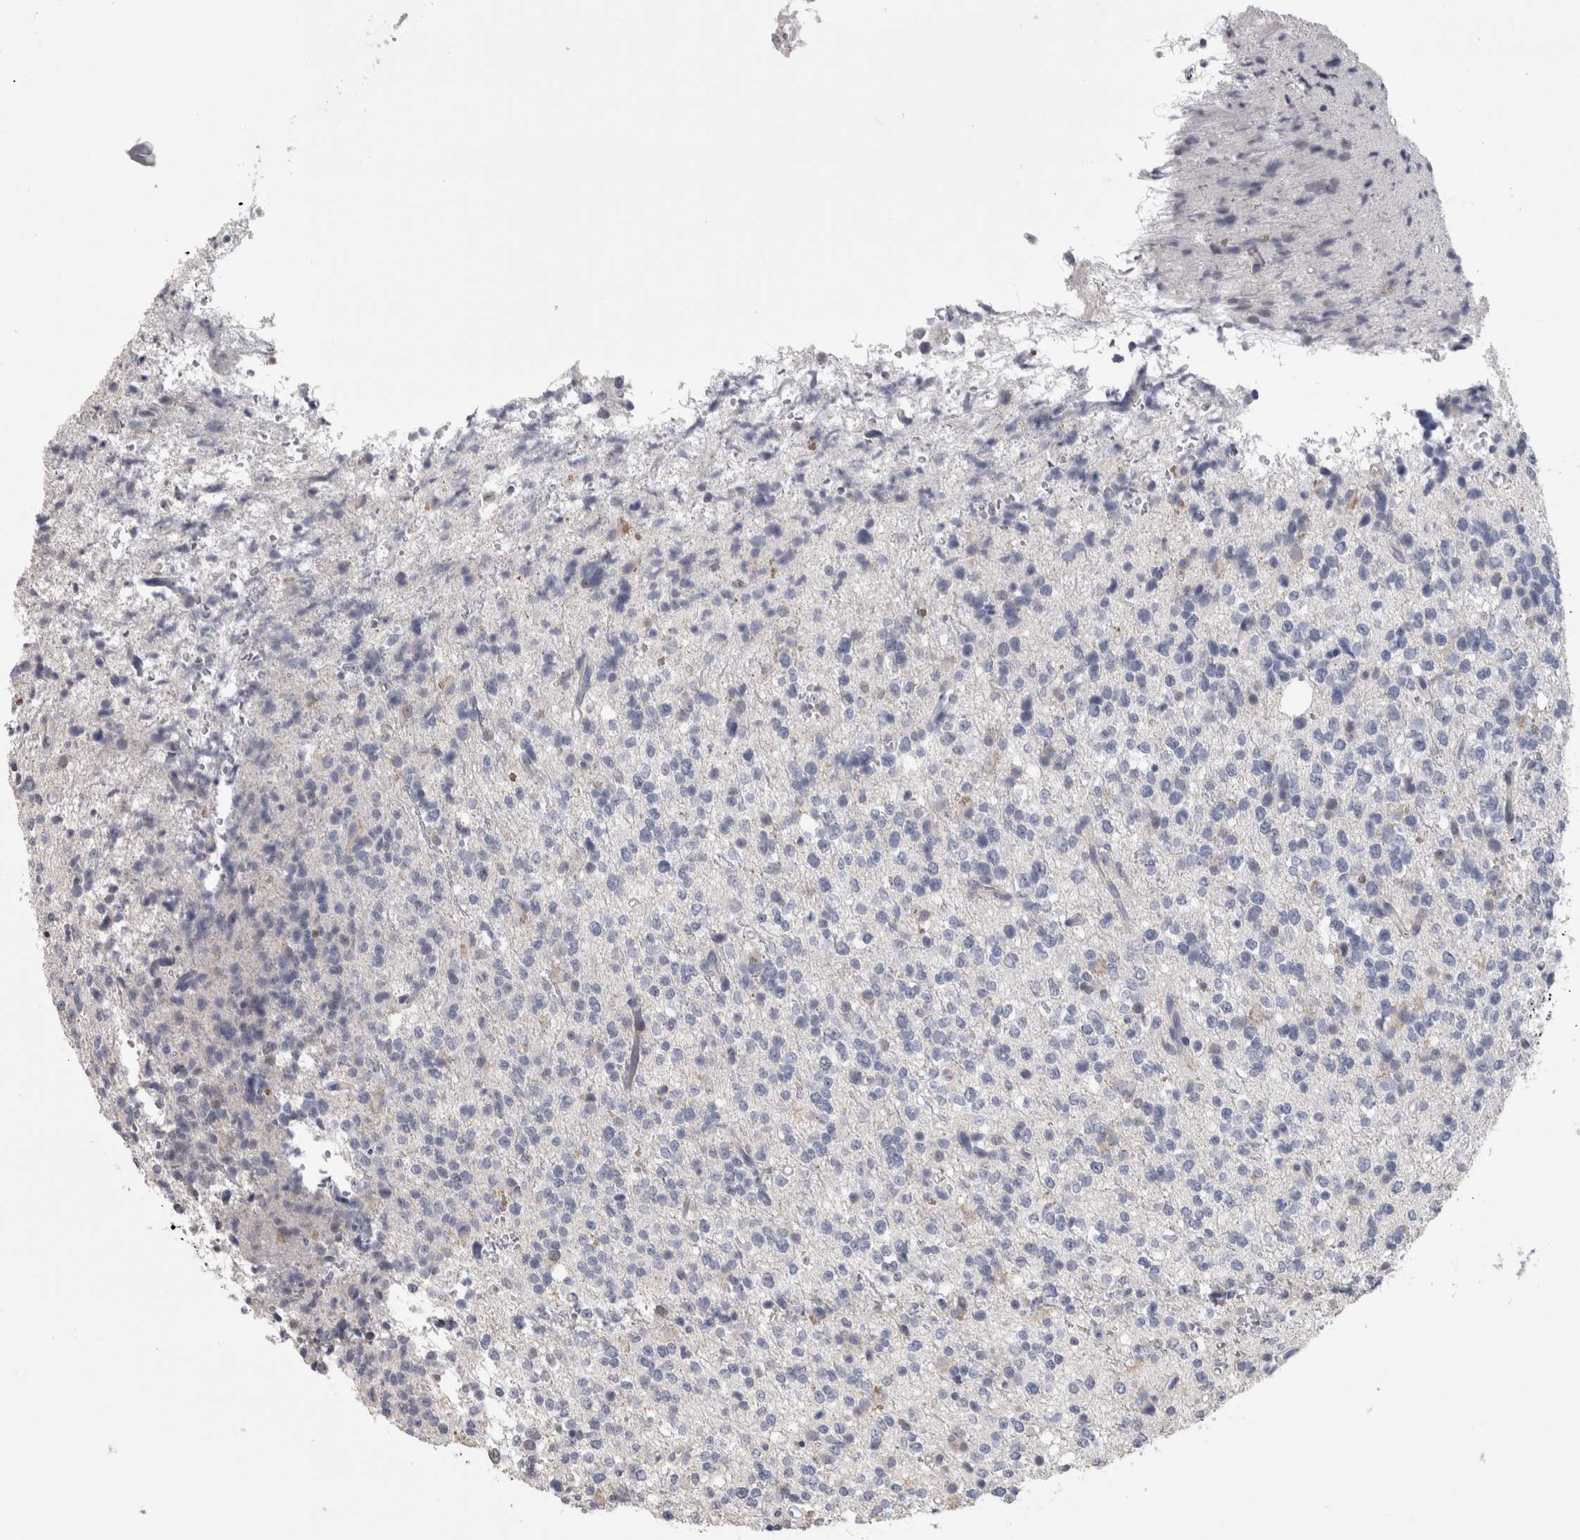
{"staining": {"intensity": "negative", "quantity": "none", "location": "none"}, "tissue": "glioma", "cell_type": "Tumor cells", "image_type": "cancer", "snomed": [{"axis": "morphology", "description": "Glioma, malignant, High grade"}, {"axis": "topography", "description": "Brain"}], "caption": "Malignant glioma (high-grade) was stained to show a protein in brown. There is no significant expression in tumor cells. (IHC, brightfield microscopy, high magnification).", "gene": "IL33", "patient": {"sex": "female", "age": 62}}